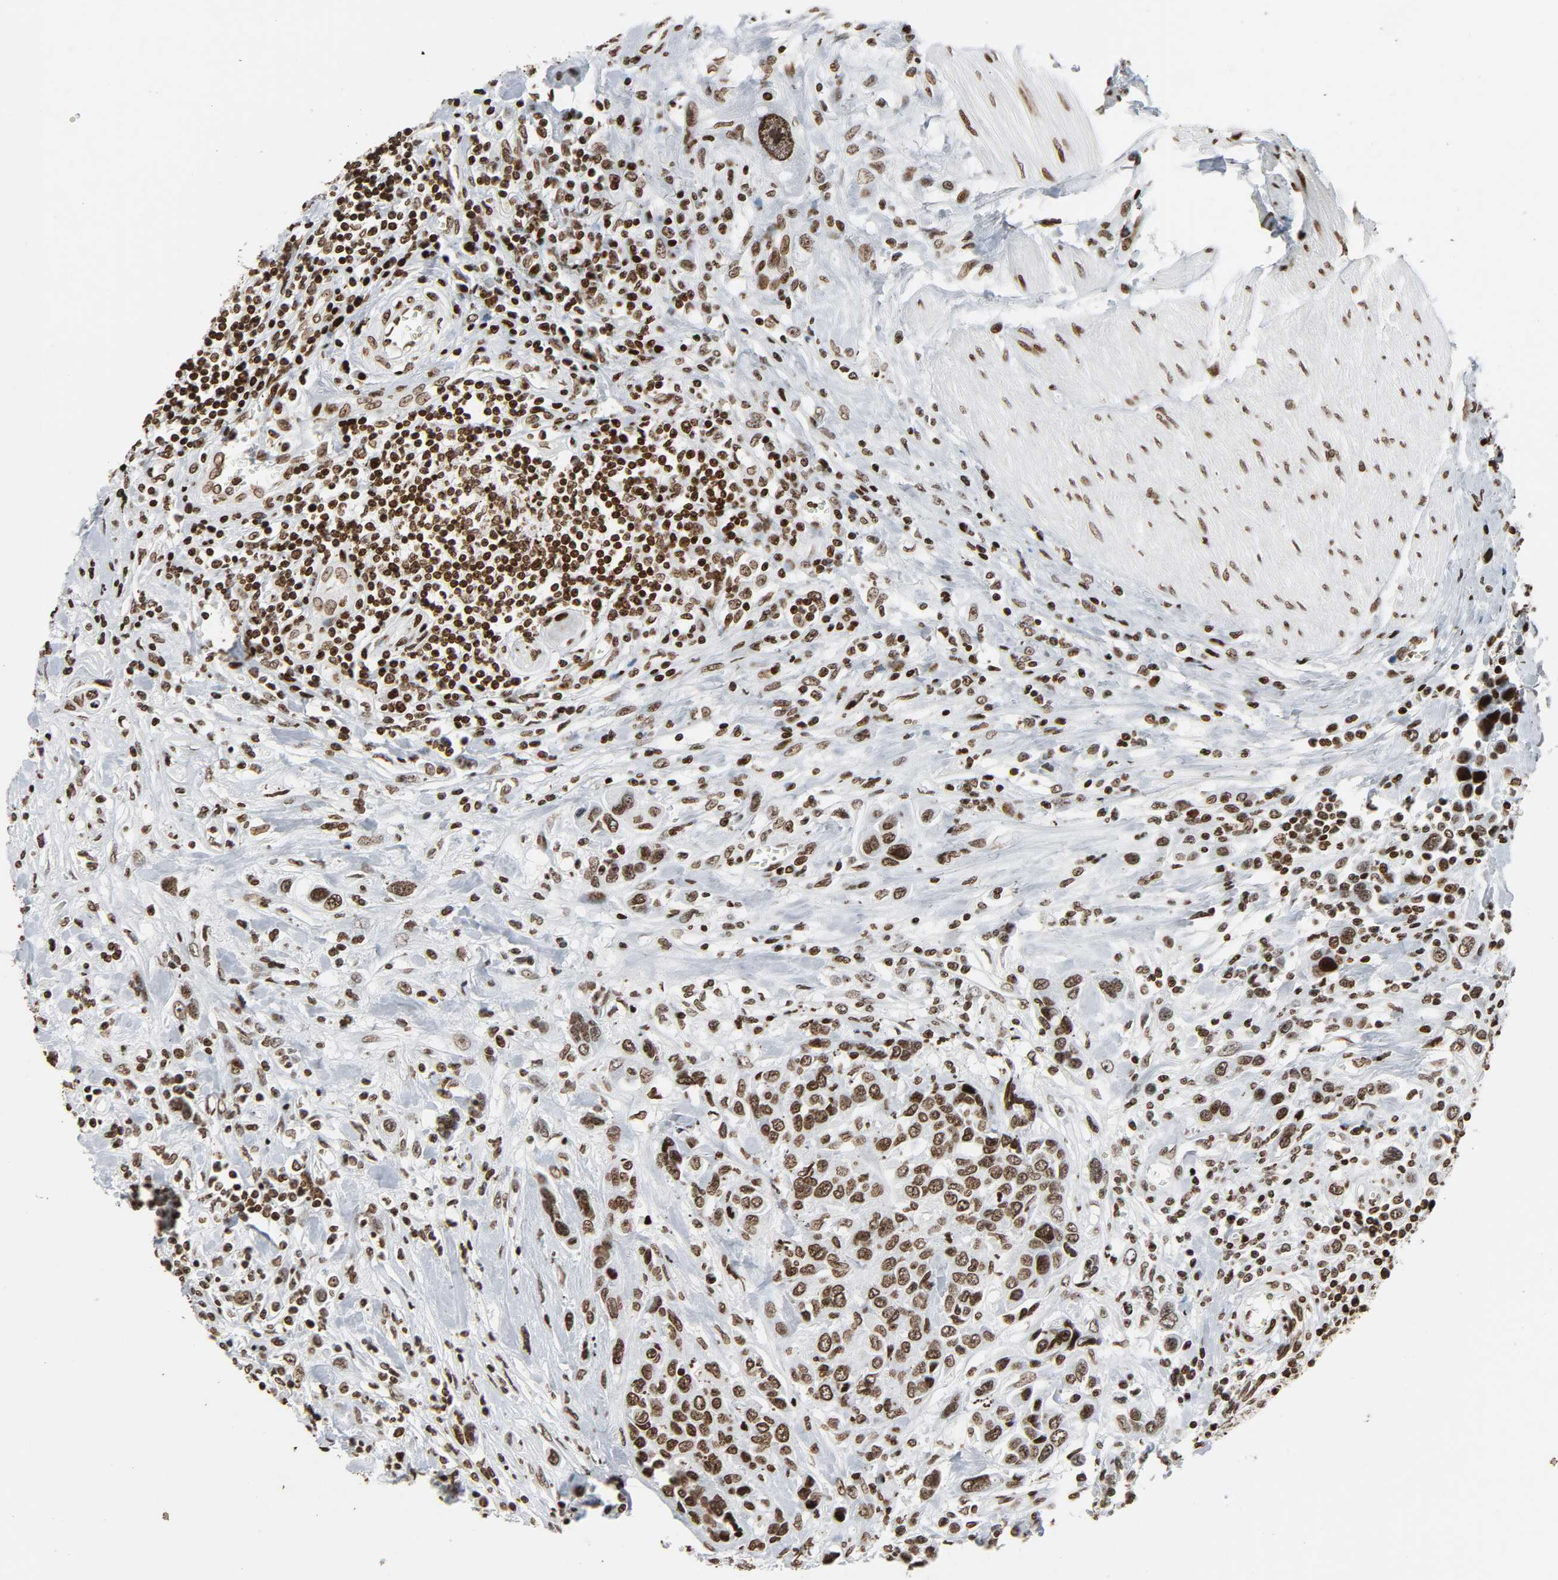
{"staining": {"intensity": "moderate", "quantity": ">75%", "location": "nuclear"}, "tissue": "urothelial cancer", "cell_type": "Tumor cells", "image_type": "cancer", "snomed": [{"axis": "morphology", "description": "Urothelial carcinoma, High grade"}, {"axis": "topography", "description": "Urinary bladder"}], "caption": "The photomicrograph displays immunohistochemical staining of high-grade urothelial carcinoma. There is moderate nuclear expression is seen in about >75% of tumor cells. The protein is stained brown, and the nuclei are stained in blue (DAB (3,3'-diaminobenzidine) IHC with brightfield microscopy, high magnification).", "gene": "RXRA", "patient": {"sex": "male", "age": 50}}